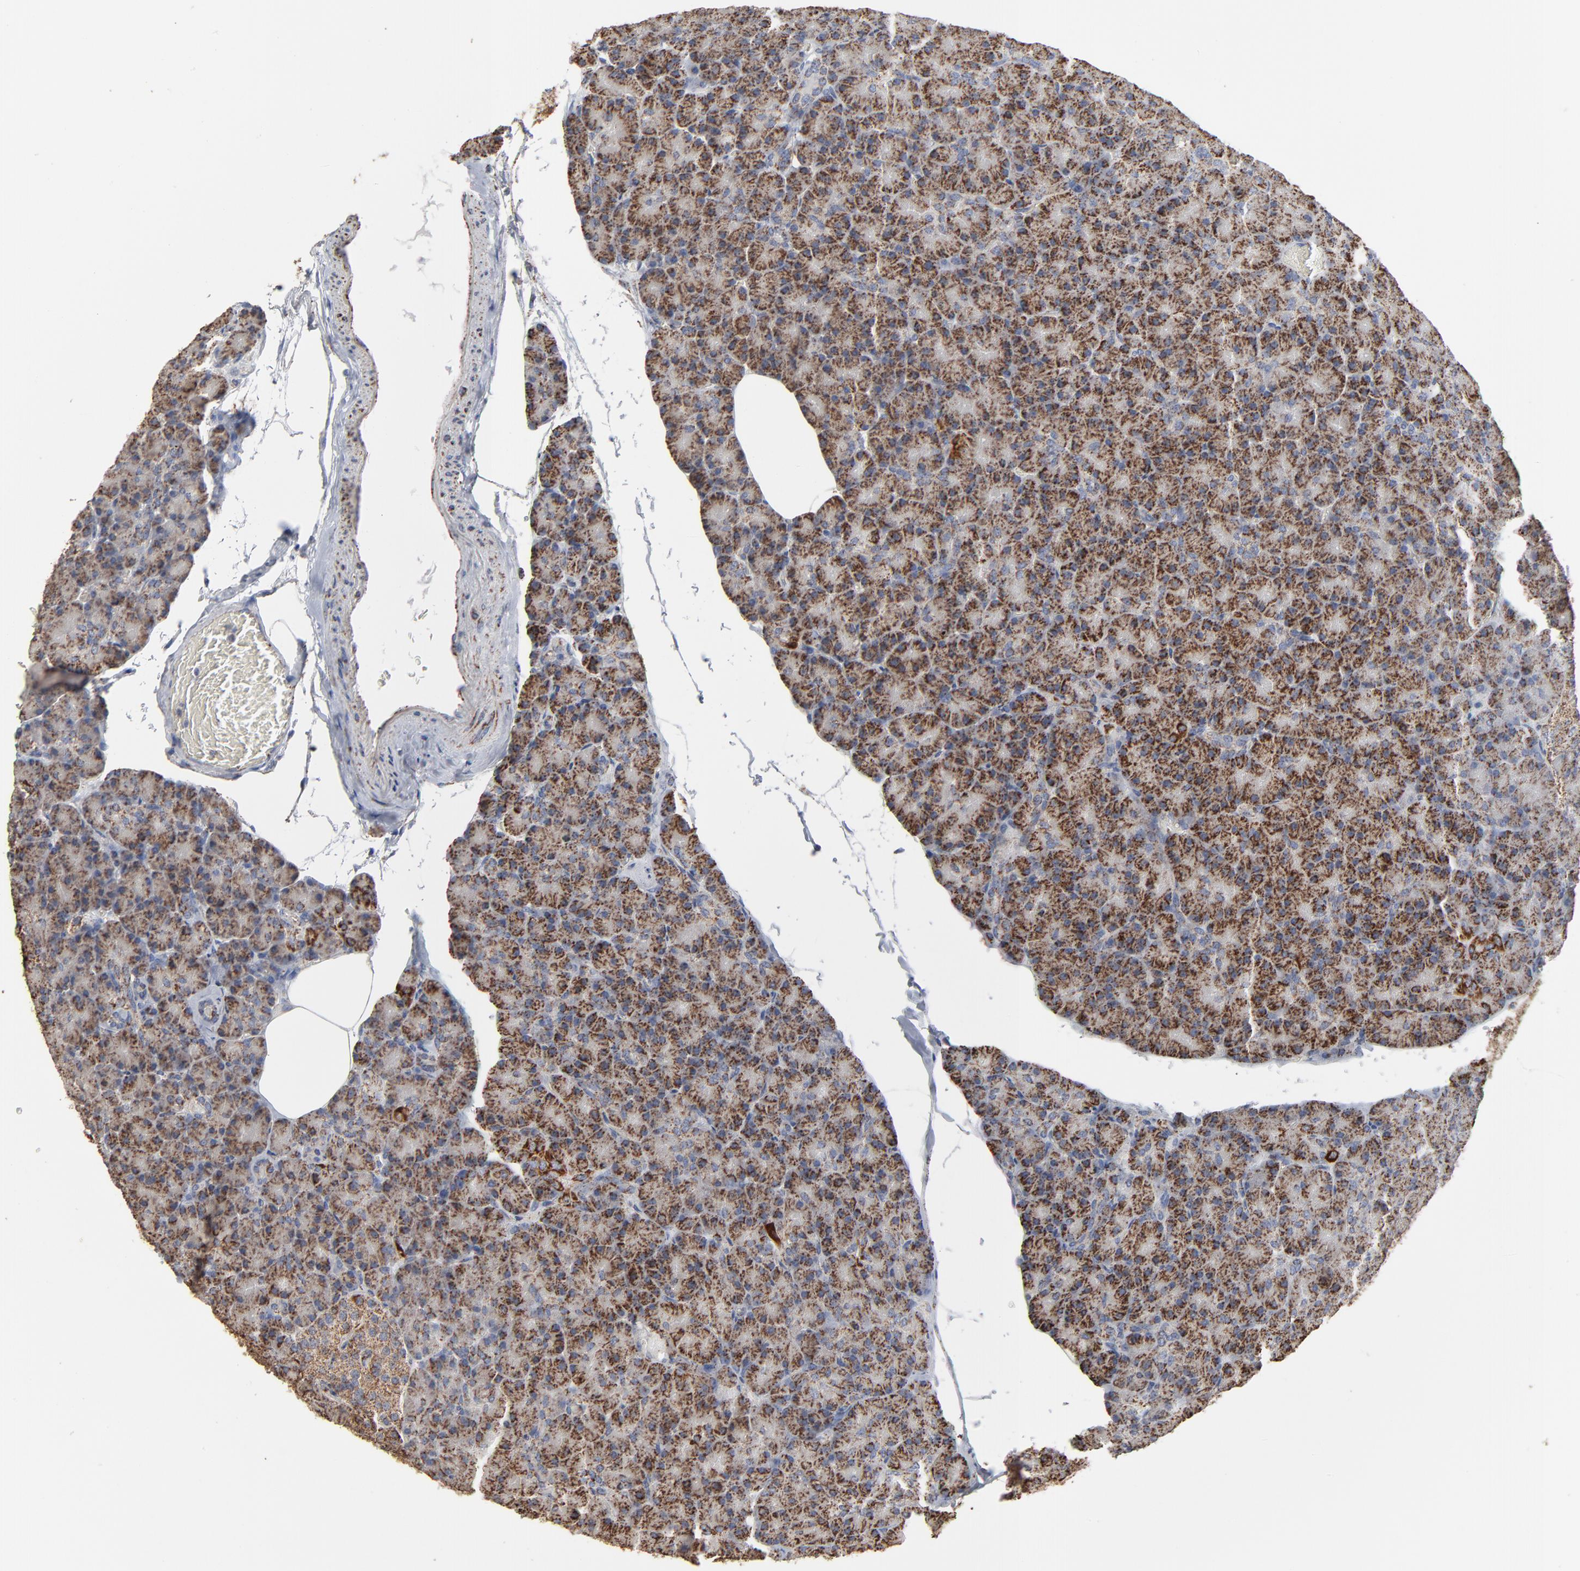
{"staining": {"intensity": "strong", "quantity": ">75%", "location": "cytoplasmic/membranous"}, "tissue": "pancreas", "cell_type": "Exocrine glandular cells", "image_type": "normal", "snomed": [{"axis": "morphology", "description": "Normal tissue, NOS"}, {"axis": "topography", "description": "Pancreas"}], "caption": "This photomicrograph reveals benign pancreas stained with immunohistochemistry to label a protein in brown. The cytoplasmic/membranous of exocrine glandular cells show strong positivity for the protein. Nuclei are counter-stained blue.", "gene": "UQCRC1", "patient": {"sex": "female", "age": 43}}